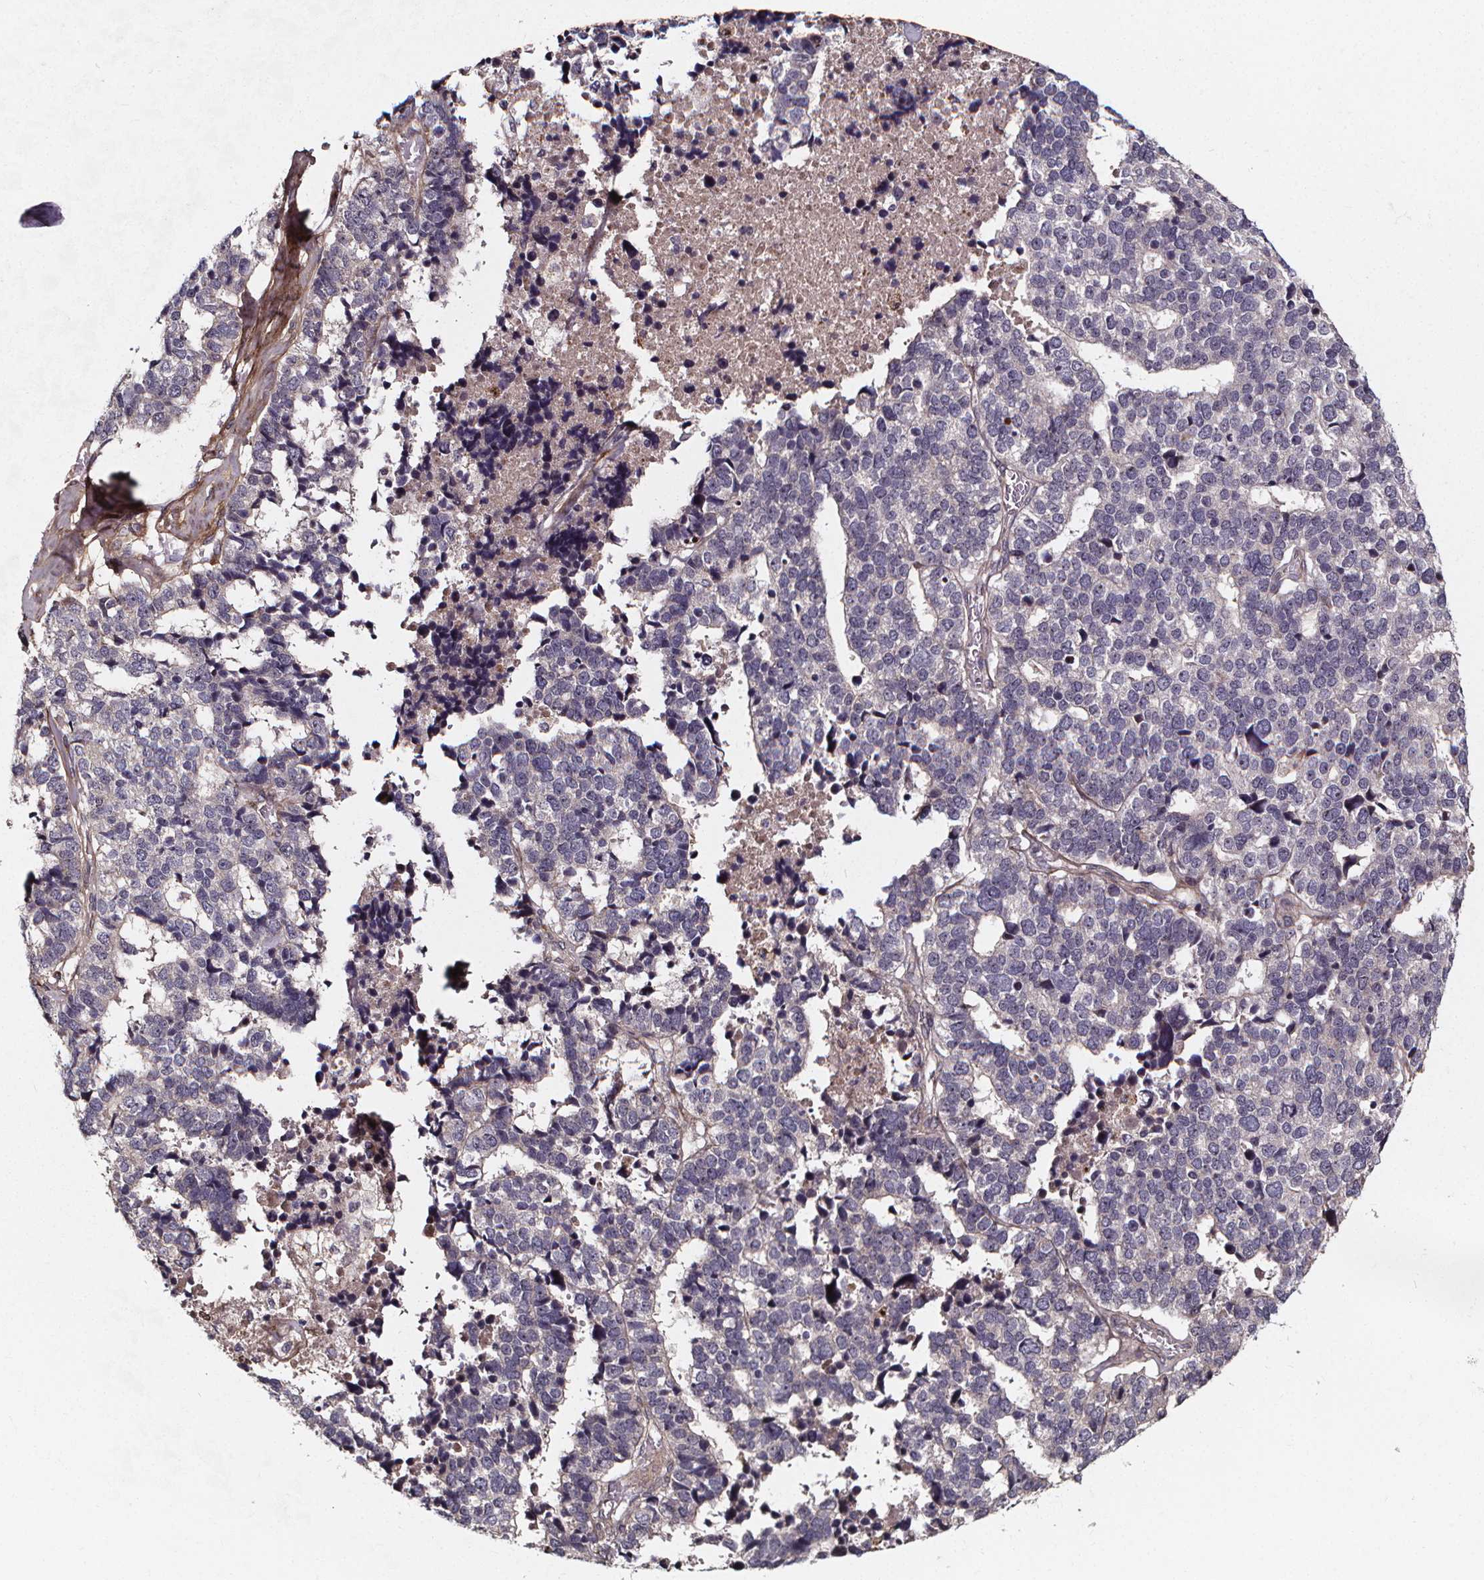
{"staining": {"intensity": "negative", "quantity": "none", "location": "none"}, "tissue": "stomach cancer", "cell_type": "Tumor cells", "image_type": "cancer", "snomed": [{"axis": "morphology", "description": "Adenocarcinoma, NOS"}, {"axis": "topography", "description": "Stomach"}], "caption": "A micrograph of stomach cancer (adenocarcinoma) stained for a protein demonstrates no brown staining in tumor cells.", "gene": "AEBP1", "patient": {"sex": "male", "age": 69}}